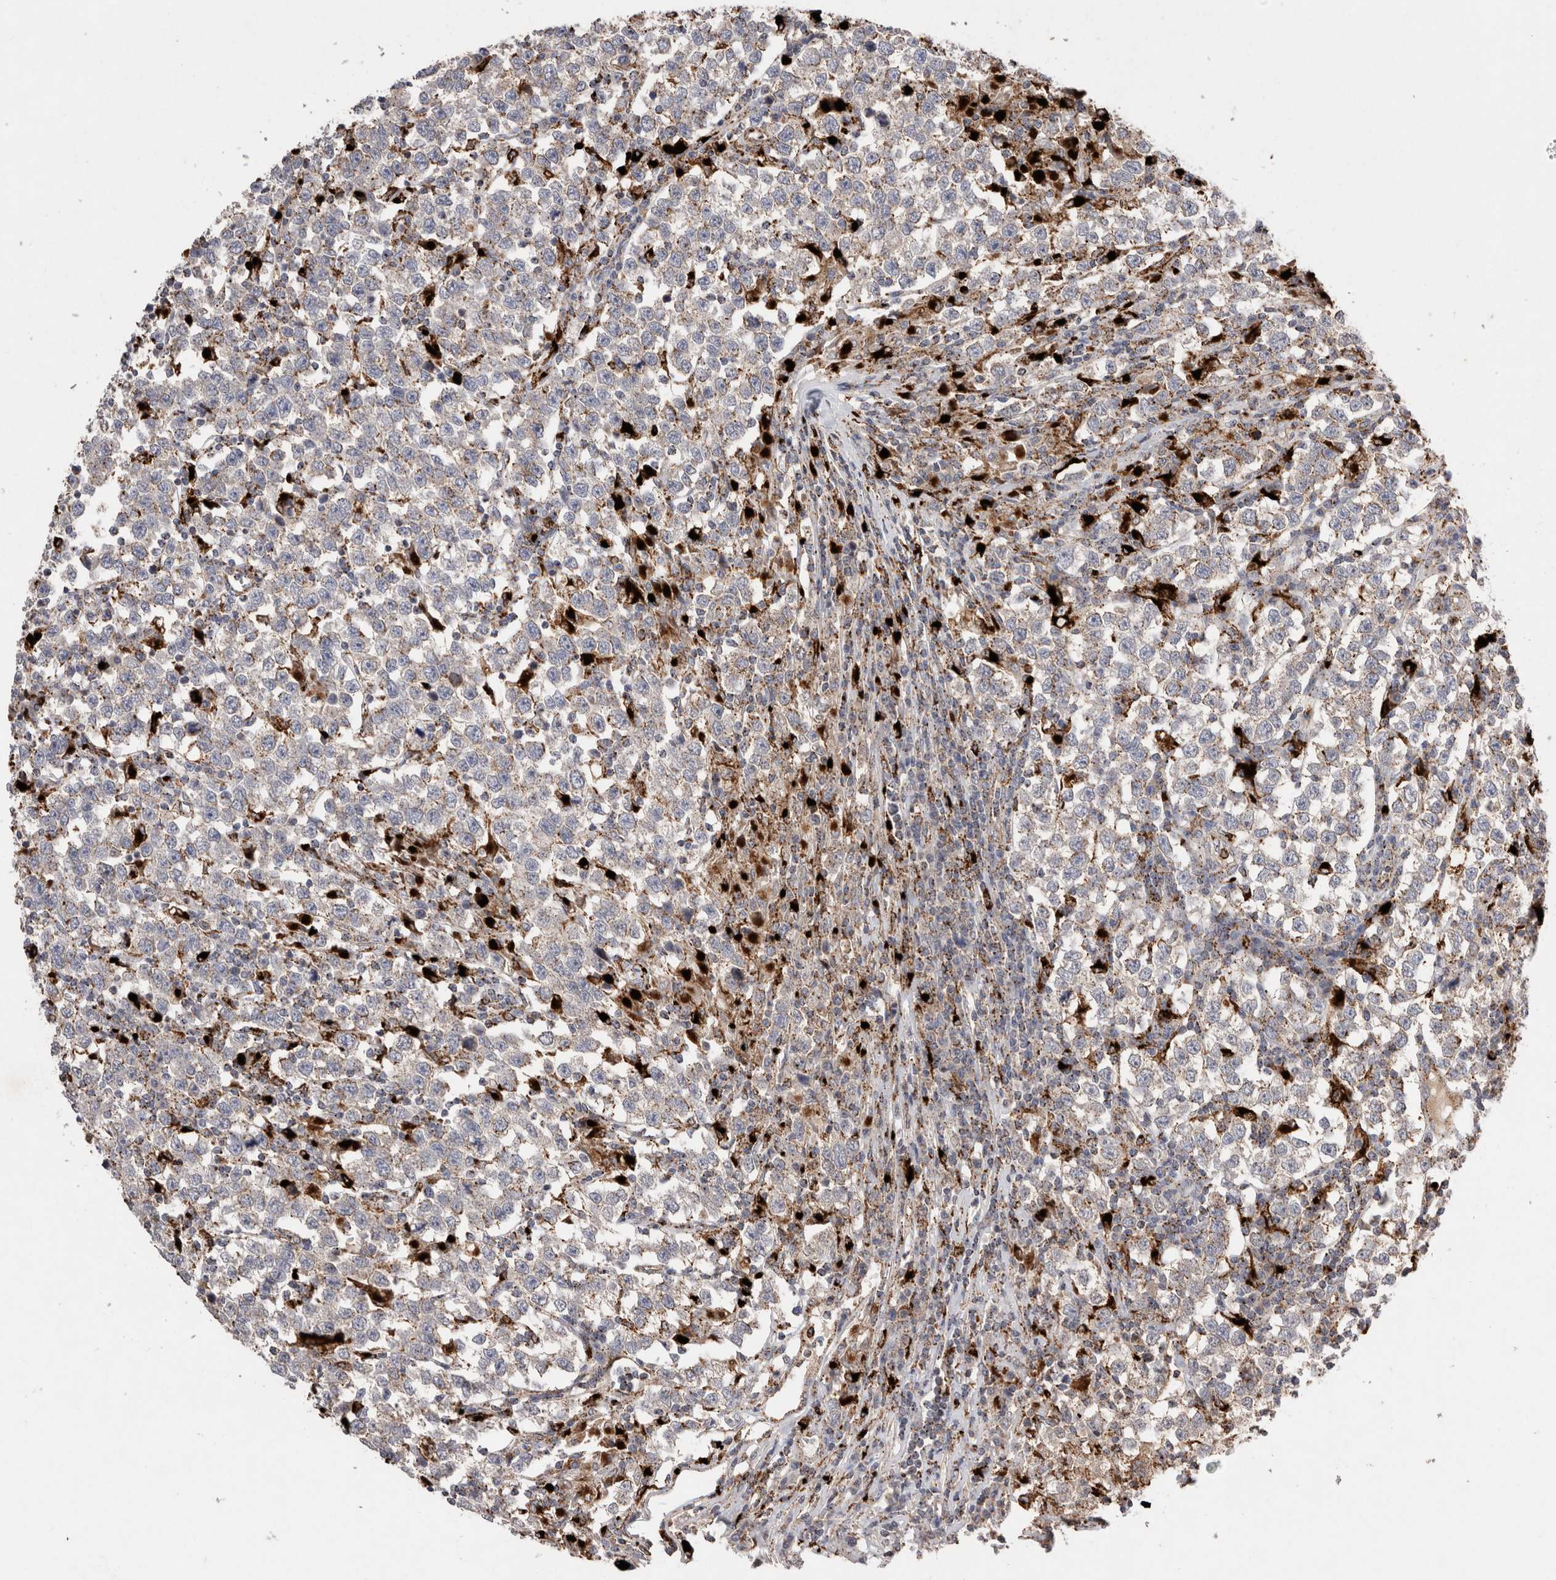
{"staining": {"intensity": "weak", "quantity": "25%-75%", "location": "cytoplasmic/membranous"}, "tissue": "testis cancer", "cell_type": "Tumor cells", "image_type": "cancer", "snomed": [{"axis": "morphology", "description": "Normal tissue, NOS"}, {"axis": "morphology", "description": "Seminoma, NOS"}, {"axis": "topography", "description": "Testis"}], "caption": "Immunohistochemical staining of testis cancer (seminoma) demonstrates low levels of weak cytoplasmic/membranous protein staining in approximately 25%-75% of tumor cells.", "gene": "CTSA", "patient": {"sex": "male", "age": 43}}